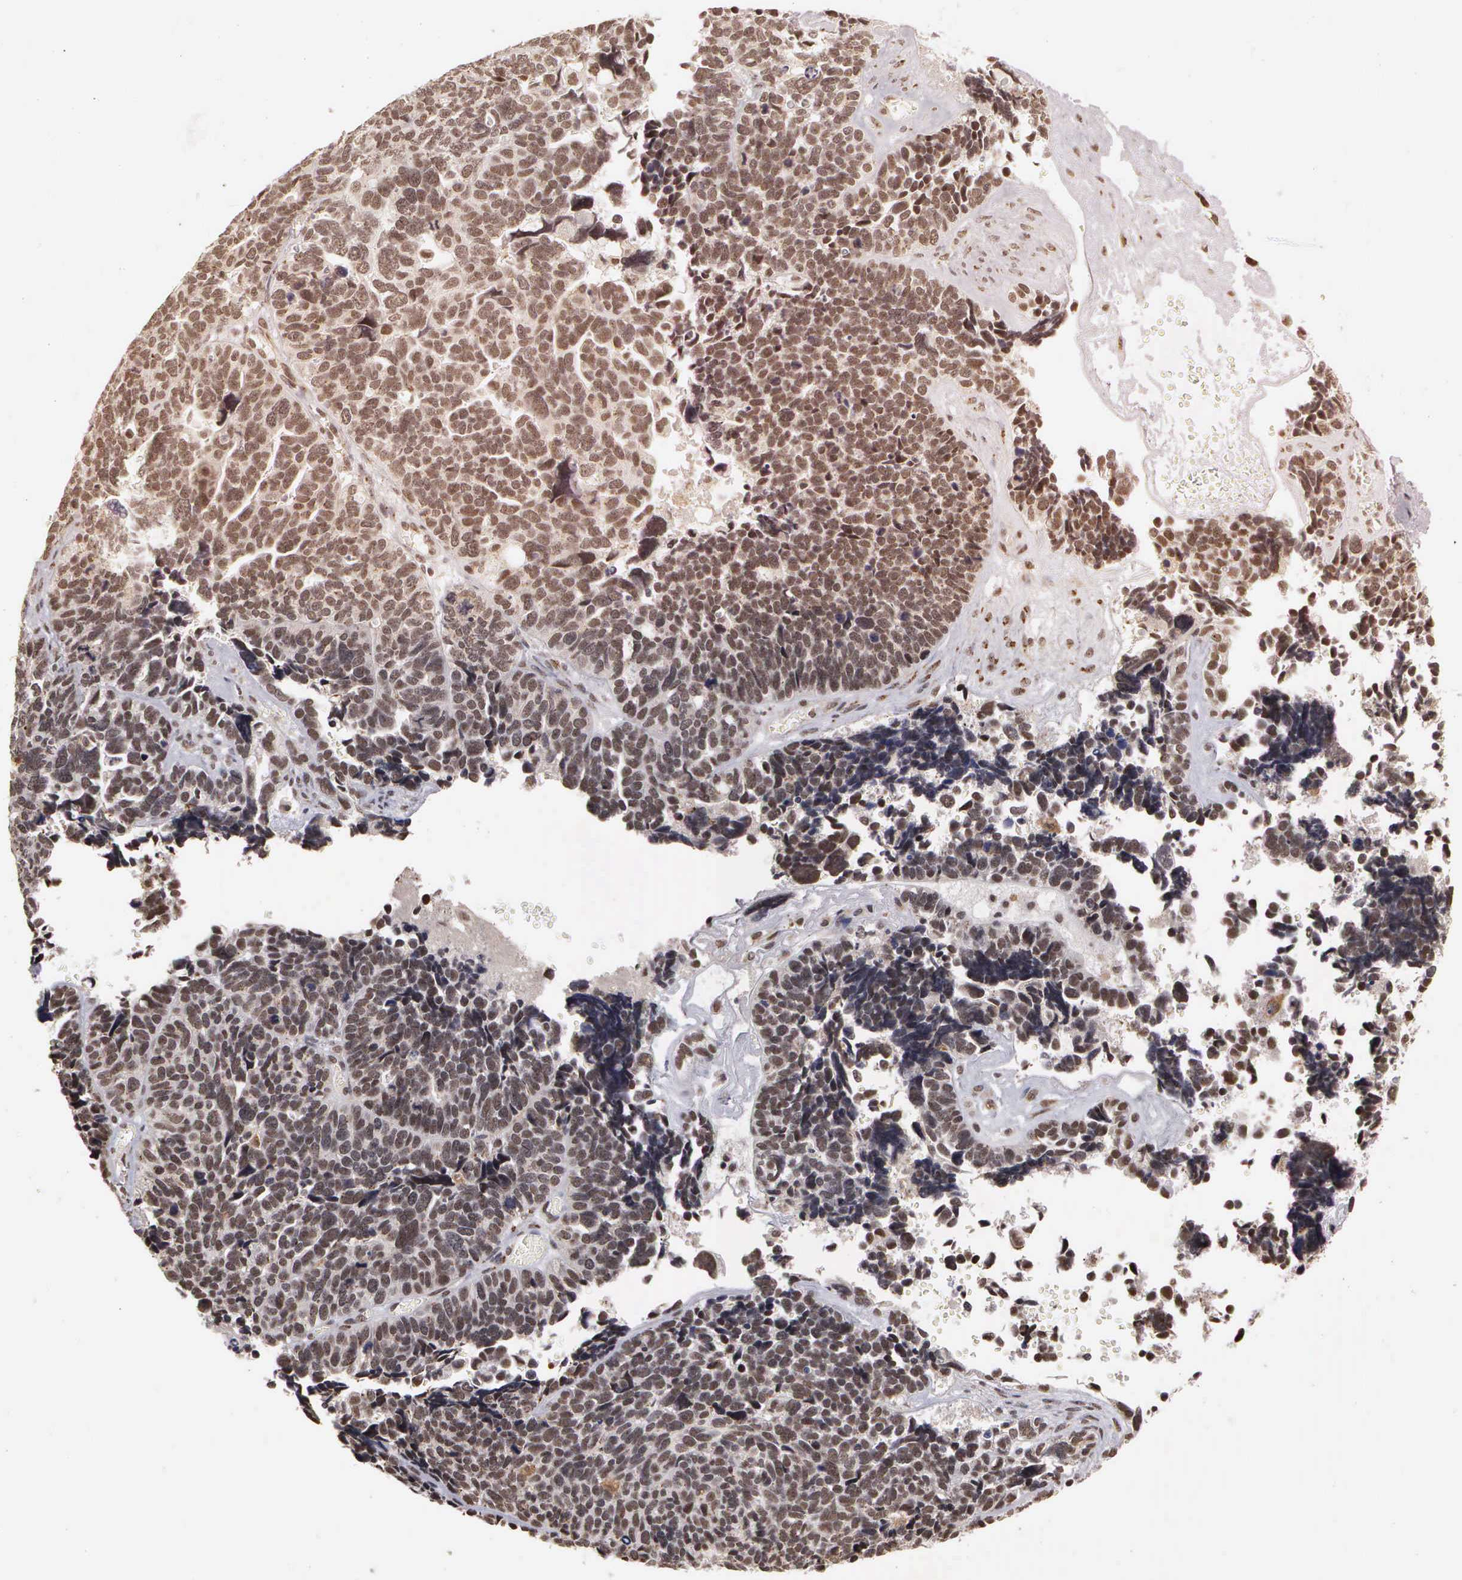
{"staining": {"intensity": "strong", "quantity": ">75%", "location": "cytoplasmic/membranous,nuclear"}, "tissue": "ovarian cancer", "cell_type": "Tumor cells", "image_type": "cancer", "snomed": [{"axis": "morphology", "description": "Cystadenocarcinoma, serous, NOS"}, {"axis": "topography", "description": "Ovary"}], "caption": "Immunohistochemistry (IHC) of ovarian cancer (serous cystadenocarcinoma) displays high levels of strong cytoplasmic/membranous and nuclear expression in about >75% of tumor cells. The staining was performed using DAB to visualize the protein expression in brown, while the nuclei were stained in blue with hematoxylin (Magnification: 20x).", "gene": "GTF2A1", "patient": {"sex": "female", "age": 77}}